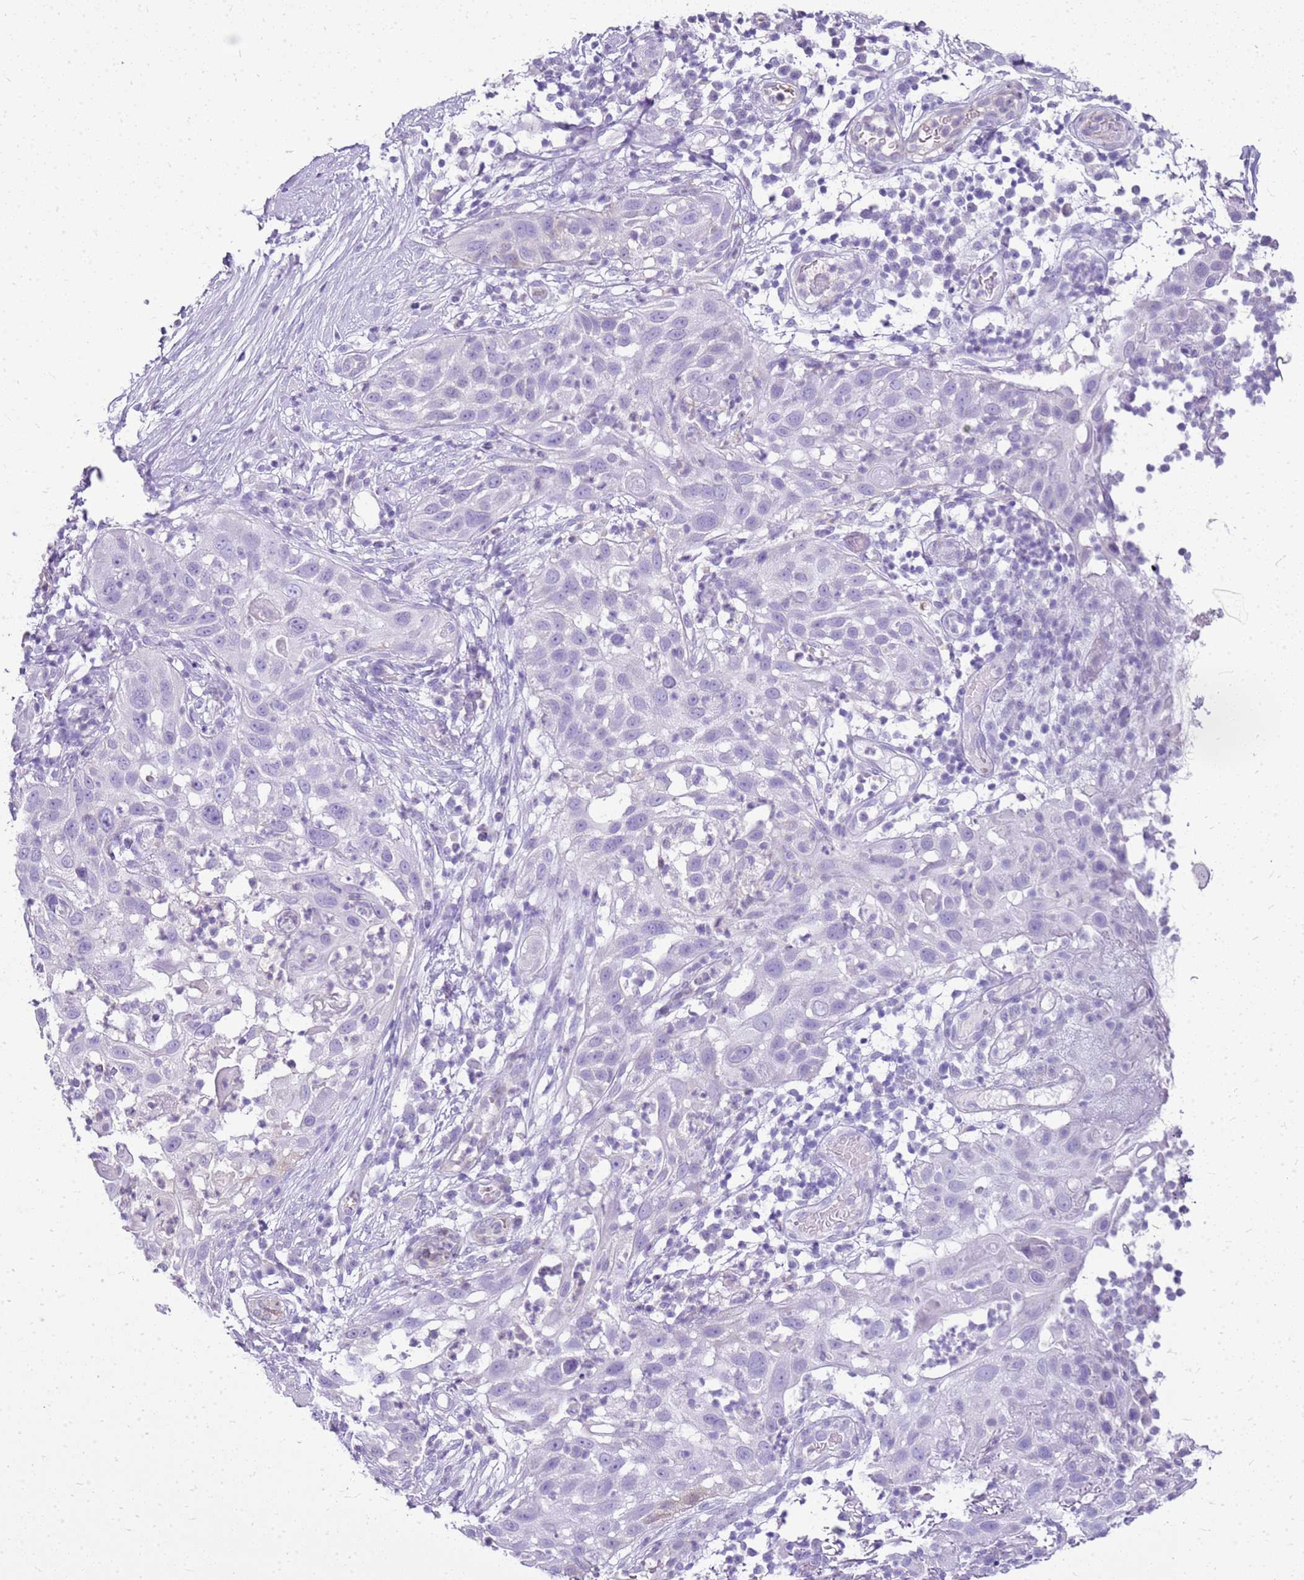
{"staining": {"intensity": "weak", "quantity": "<25%", "location": "cytoplasmic/membranous"}, "tissue": "skin cancer", "cell_type": "Tumor cells", "image_type": "cancer", "snomed": [{"axis": "morphology", "description": "Squamous cell carcinoma, NOS"}, {"axis": "topography", "description": "Skin"}], "caption": "Protein analysis of skin cancer displays no significant positivity in tumor cells. (DAB (3,3'-diaminobenzidine) immunohistochemistry (IHC), high magnification).", "gene": "SULT1E1", "patient": {"sex": "female", "age": 44}}